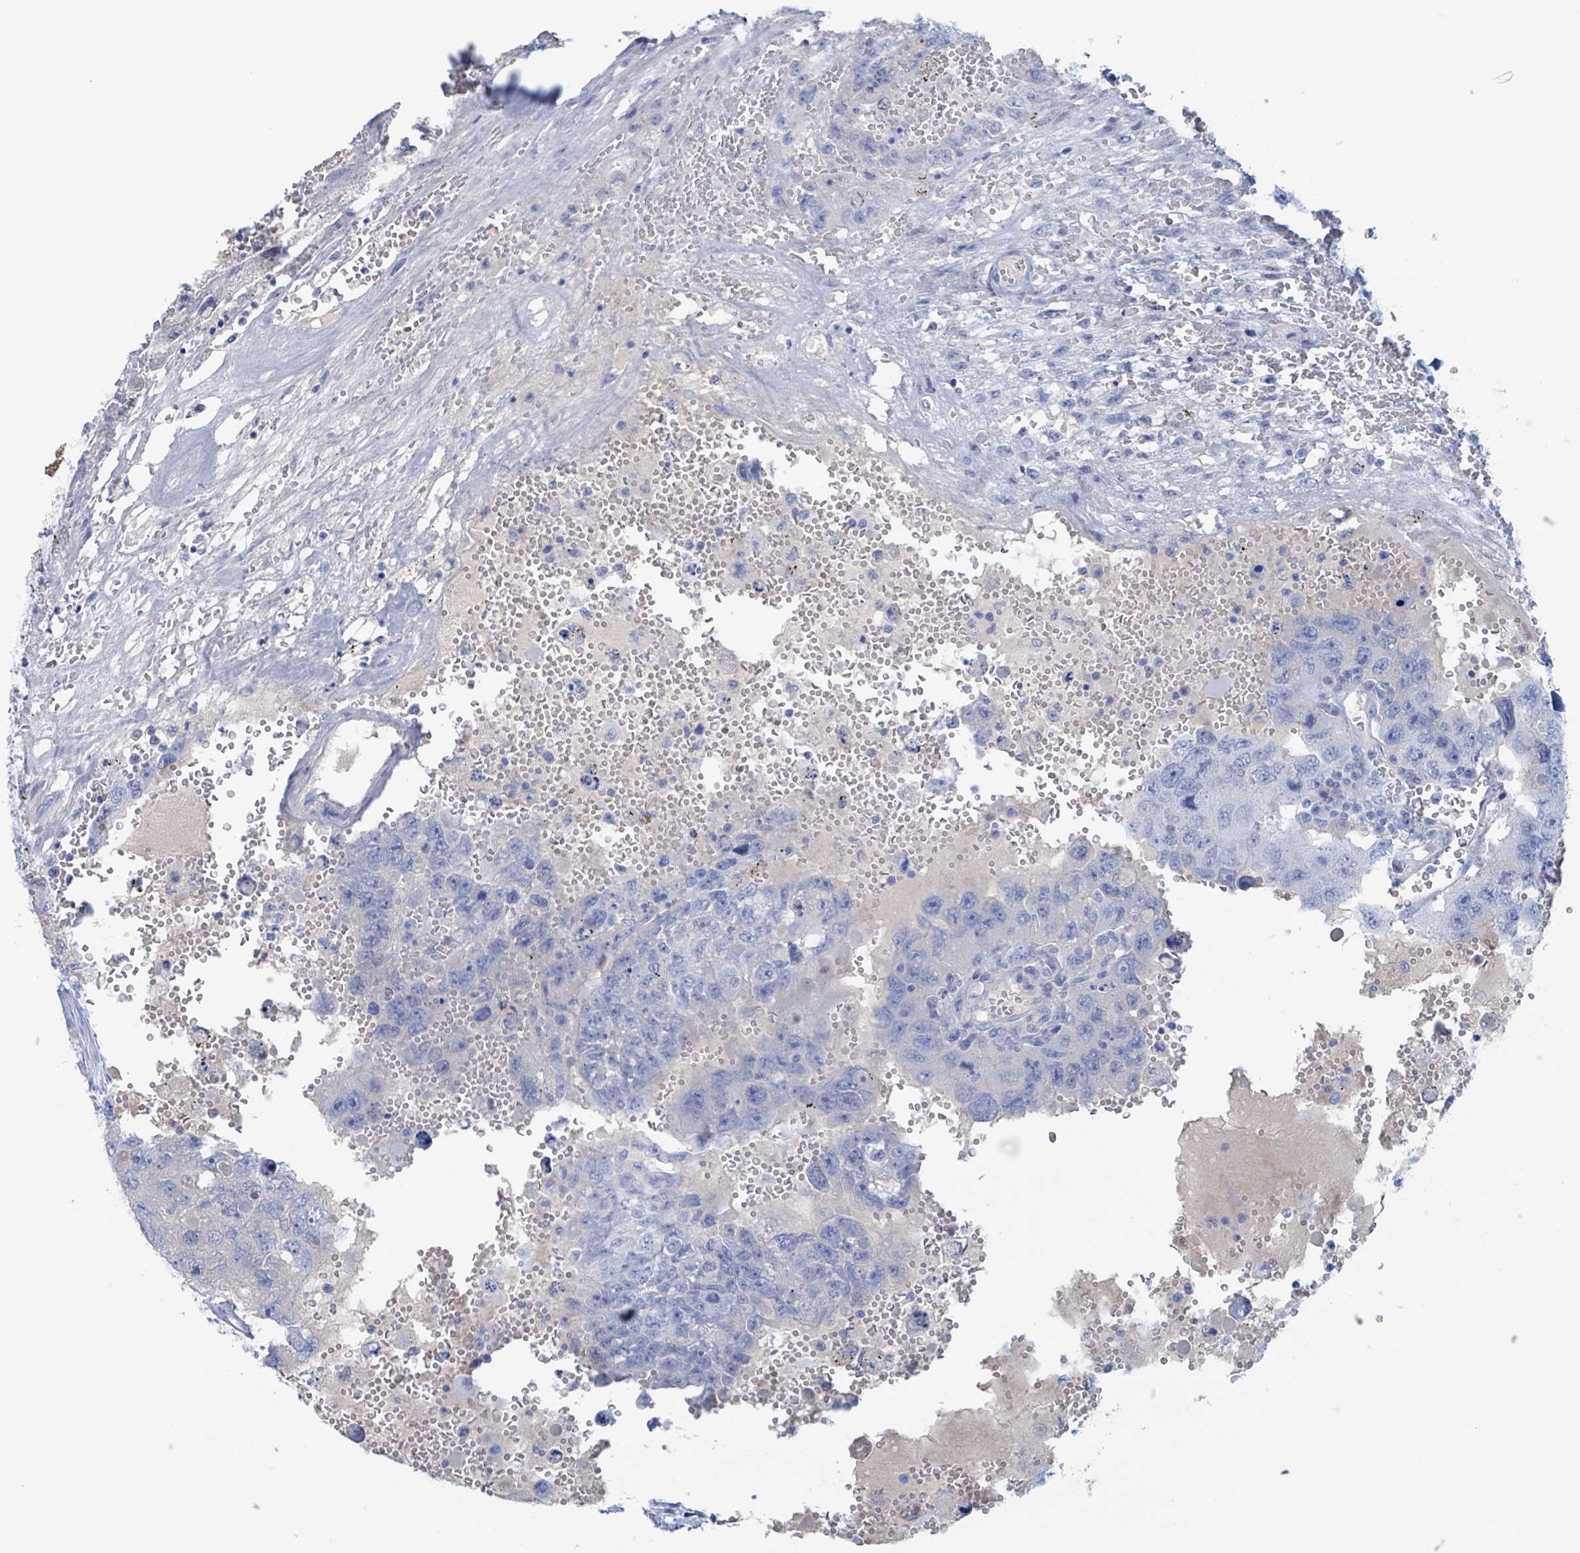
{"staining": {"intensity": "negative", "quantity": "none", "location": "none"}, "tissue": "testis cancer", "cell_type": "Tumor cells", "image_type": "cancer", "snomed": [{"axis": "morphology", "description": "Carcinoma, Embryonal, NOS"}, {"axis": "topography", "description": "Testis"}], "caption": "Immunohistochemistry histopathology image of neoplastic tissue: testis cancer stained with DAB (3,3'-diaminobenzidine) reveals no significant protein expression in tumor cells. (IHC, brightfield microscopy, high magnification).", "gene": "KLK4", "patient": {"sex": "male", "age": 26}}